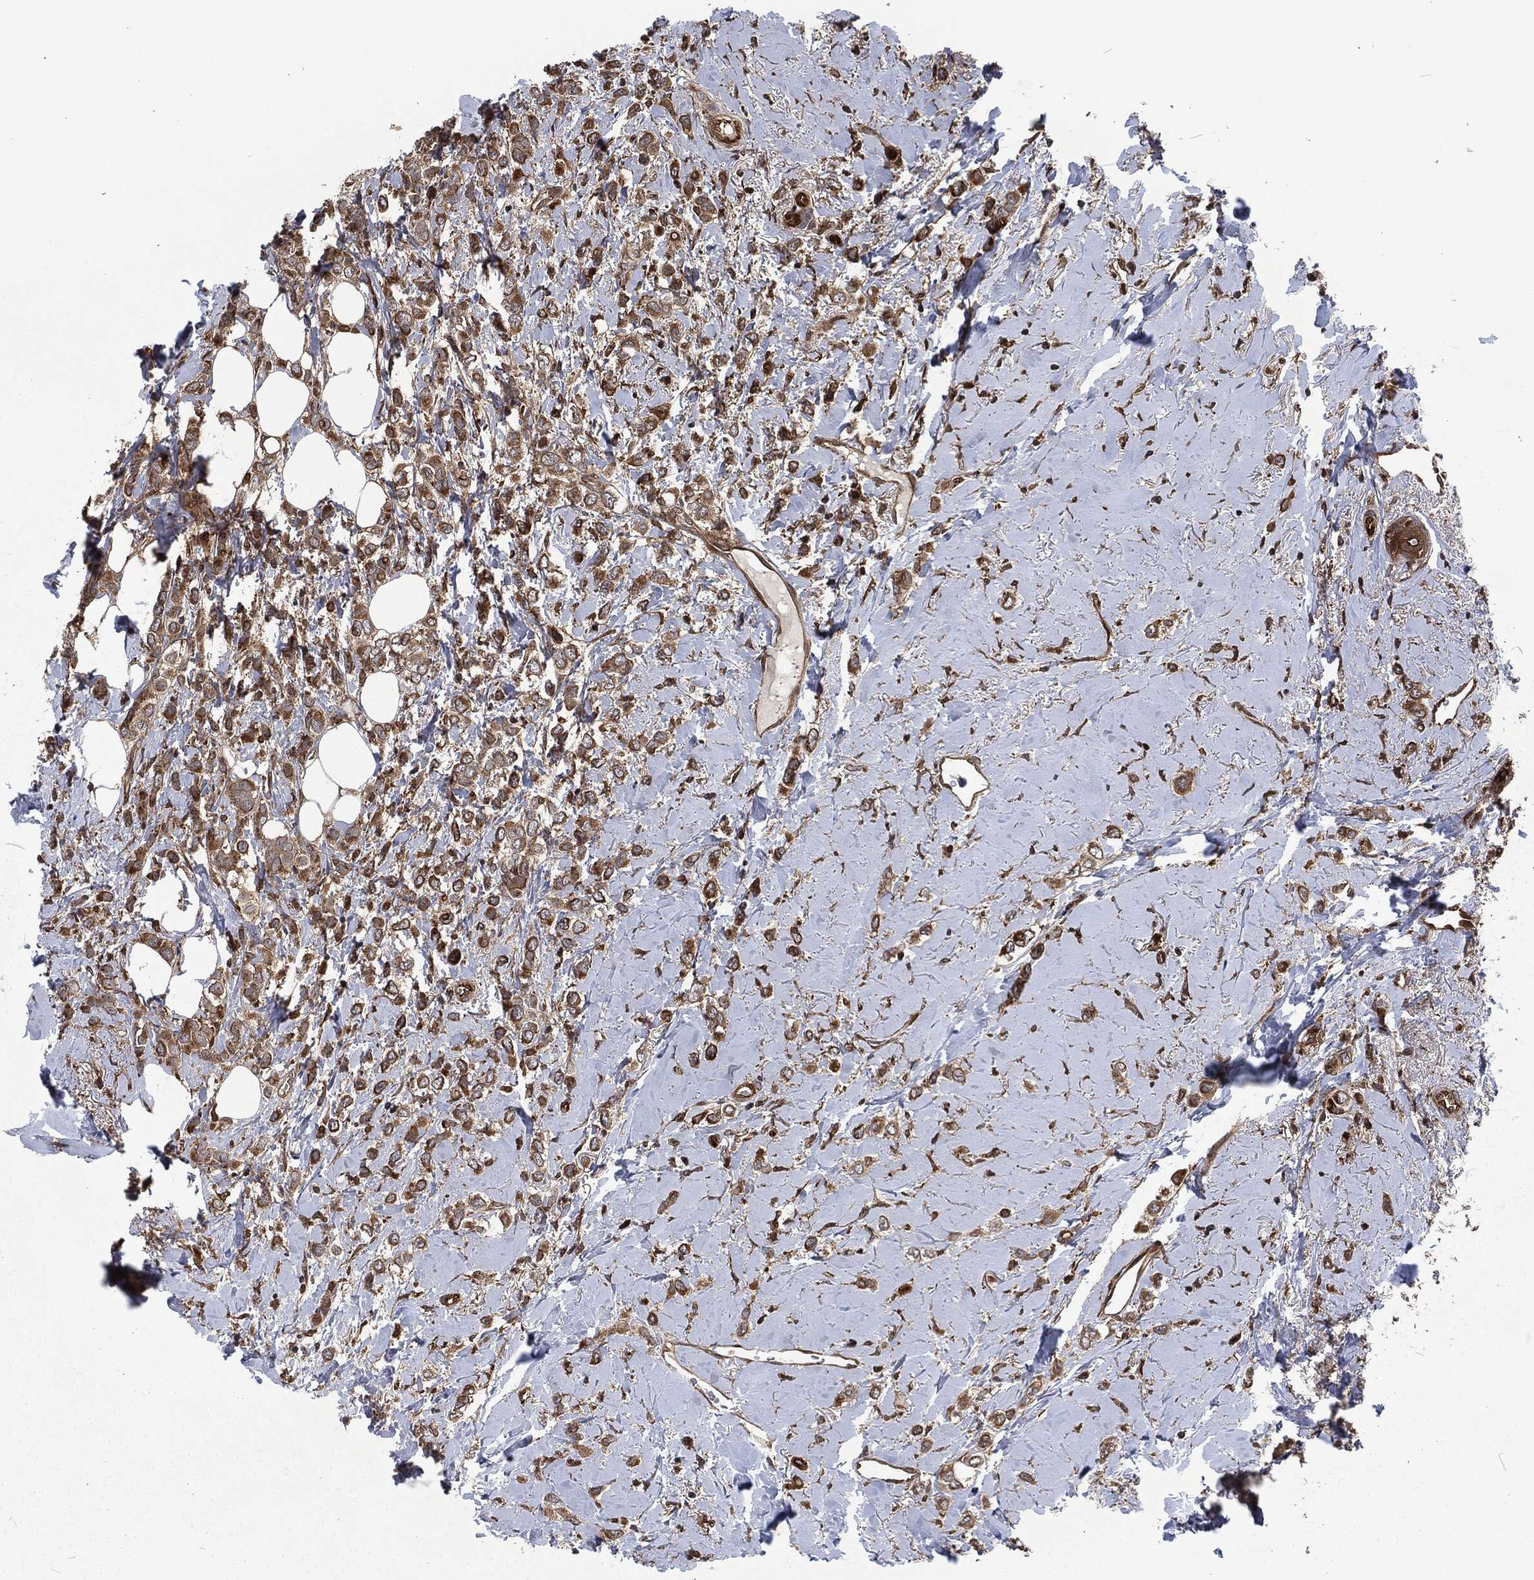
{"staining": {"intensity": "weak", "quantity": ">75%", "location": "cytoplasmic/membranous"}, "tissue": "breast cancer", "cell_type": "Tumor cells", "image_type": "cancer", "snomed": [{"axis": "morphology", "description": "Lobular carcinoma"}, {"axis": "topography", "description": "Breast"}], "caption": "This is a histology image of immunohistochemistry (IHC) staining of breast lobular carcinoma, which shows weak positivity in the cytoplasmic/membranous of tumor cells.", "gene": "CMPK2", "patient": {"sex": "female", "age": 66}}